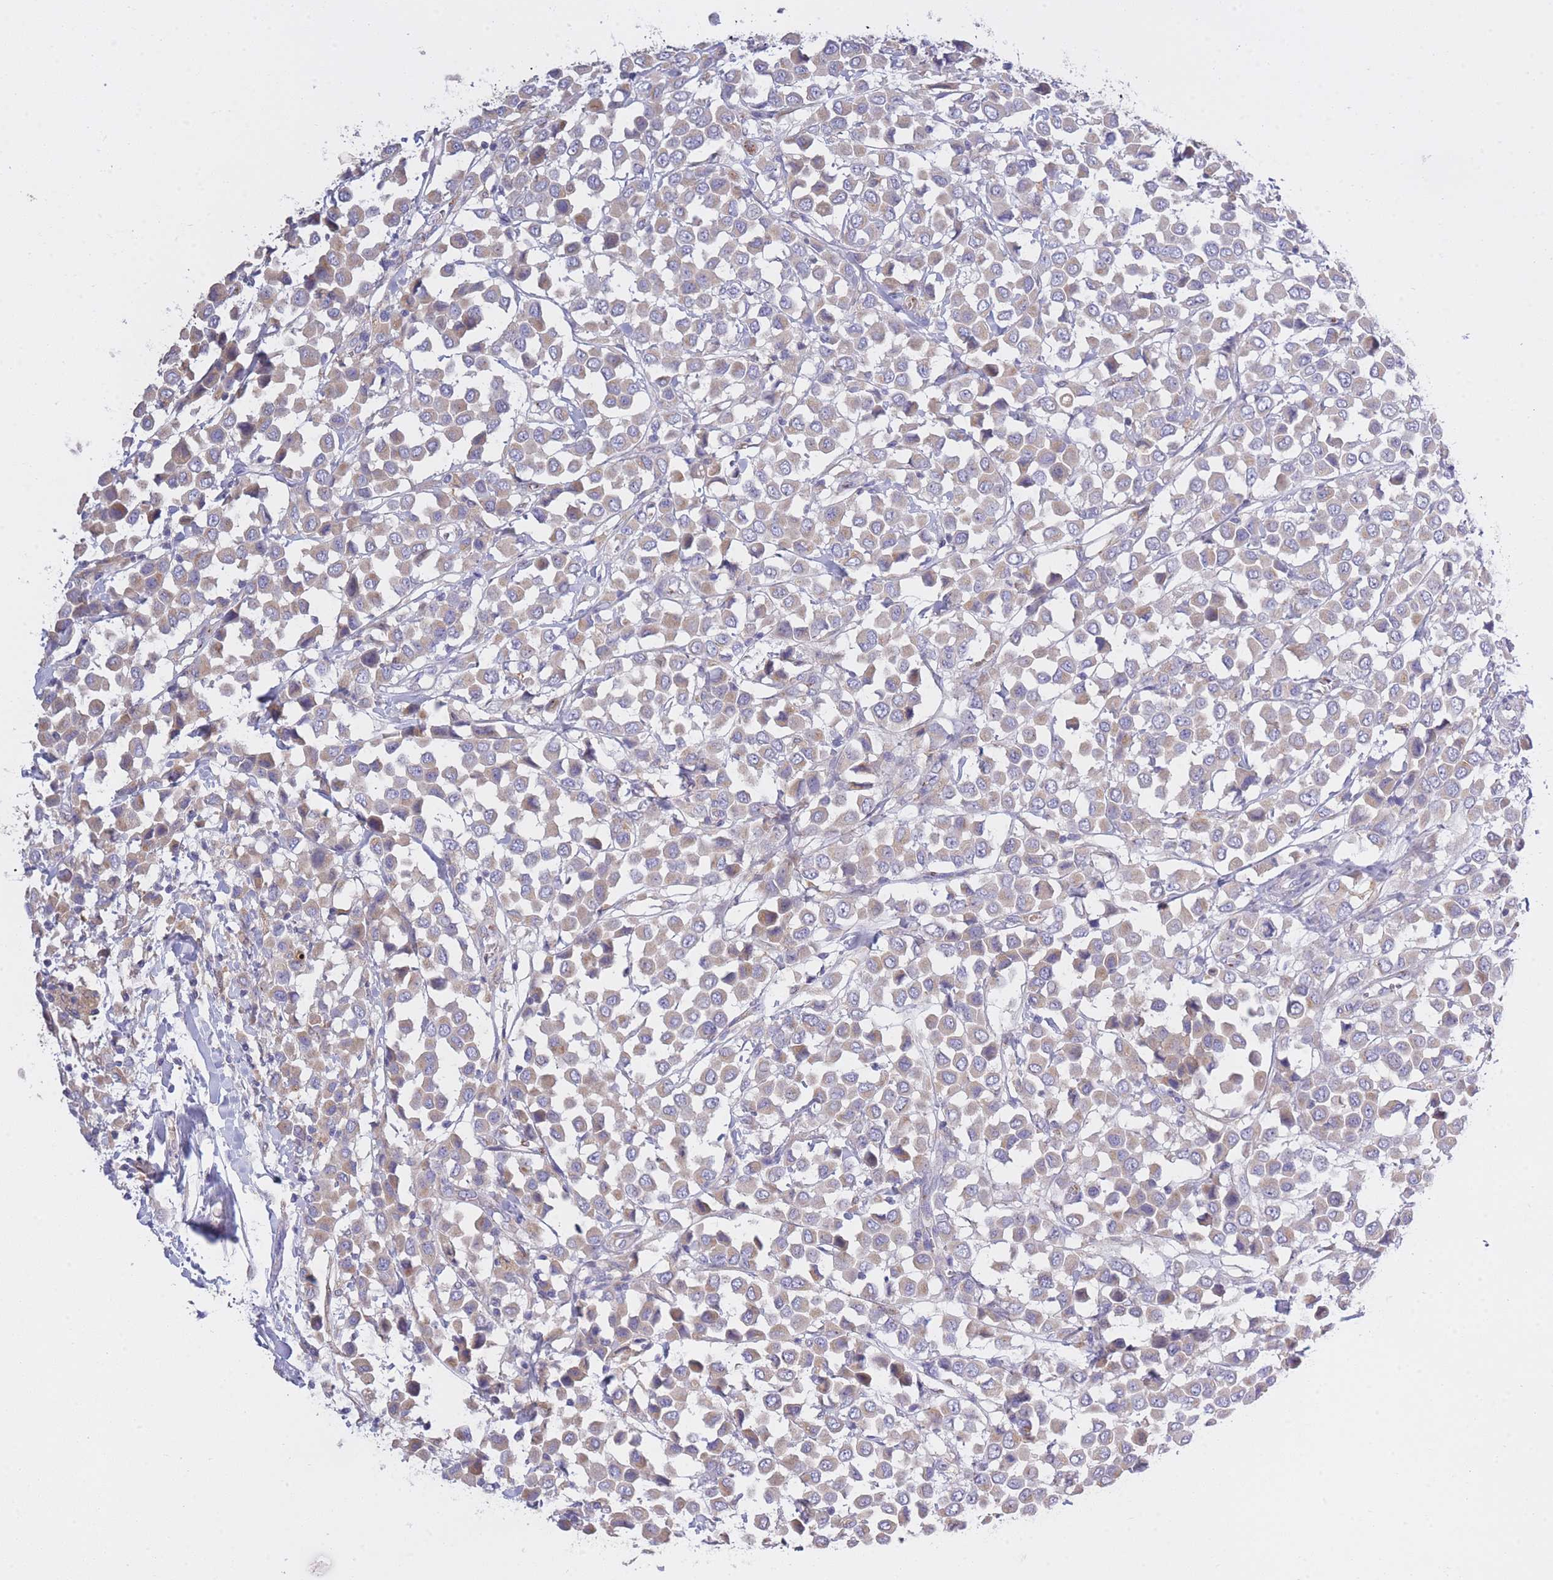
{"staining": {"intensity": "negative", "quantity": "none", "location": "none"}, "tissue": "breast cancer", "cell_type": "Tumor cells", "image_type": "cancer", "snomed": [{"axis": "morphology", "description": "Duct carcinoma"}, {"axis": "topography", "description": "Breast"}], "caption": "This is a histopathology image of immunohistochemistry (IHC) staining of intraductal carcinoma (breast), which shows no positivity in tumor cells. Nuclei are stained in blue.", "gene": "CENPM", "patient": {"sex": "female", "age": 61}}